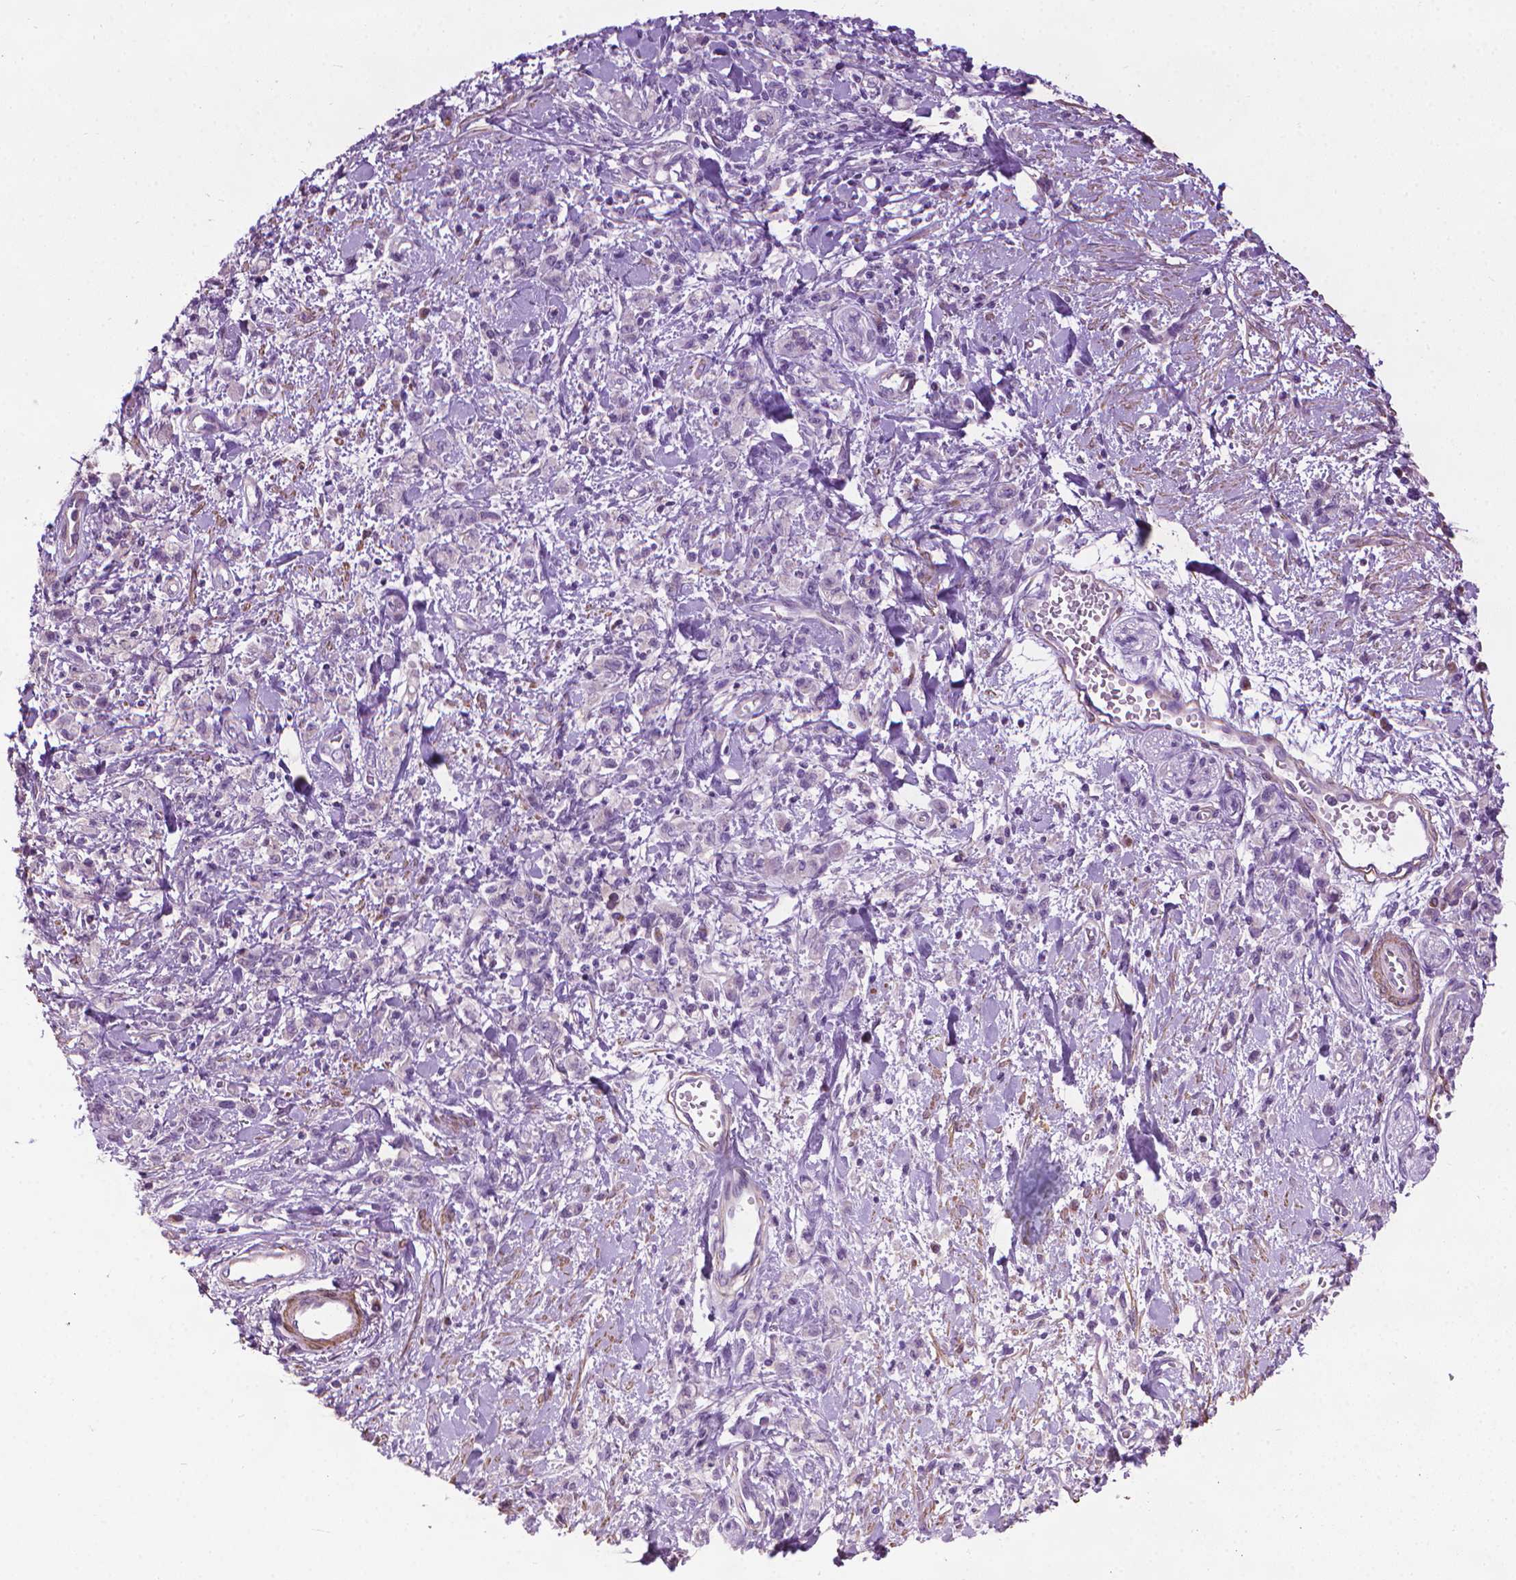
{"staining": {"intensity": "negative", "quantity": "none", "location": "none"}, "tissue": "stomach cancer", "cell_type": "Tumor cells", "image_type": "cancer", "snomed": [{"axis": "morphology", "description": "Adenocarcinoma, NOS"}, {"axis": "topography", "description": "Stomach"}], "caption": "A micrograph of human stomach cancer (adenocarcinoma) is negative for staining in tumor cells.", "gene": "AQP10", "patient": {"sex": "male", "age": 77}}